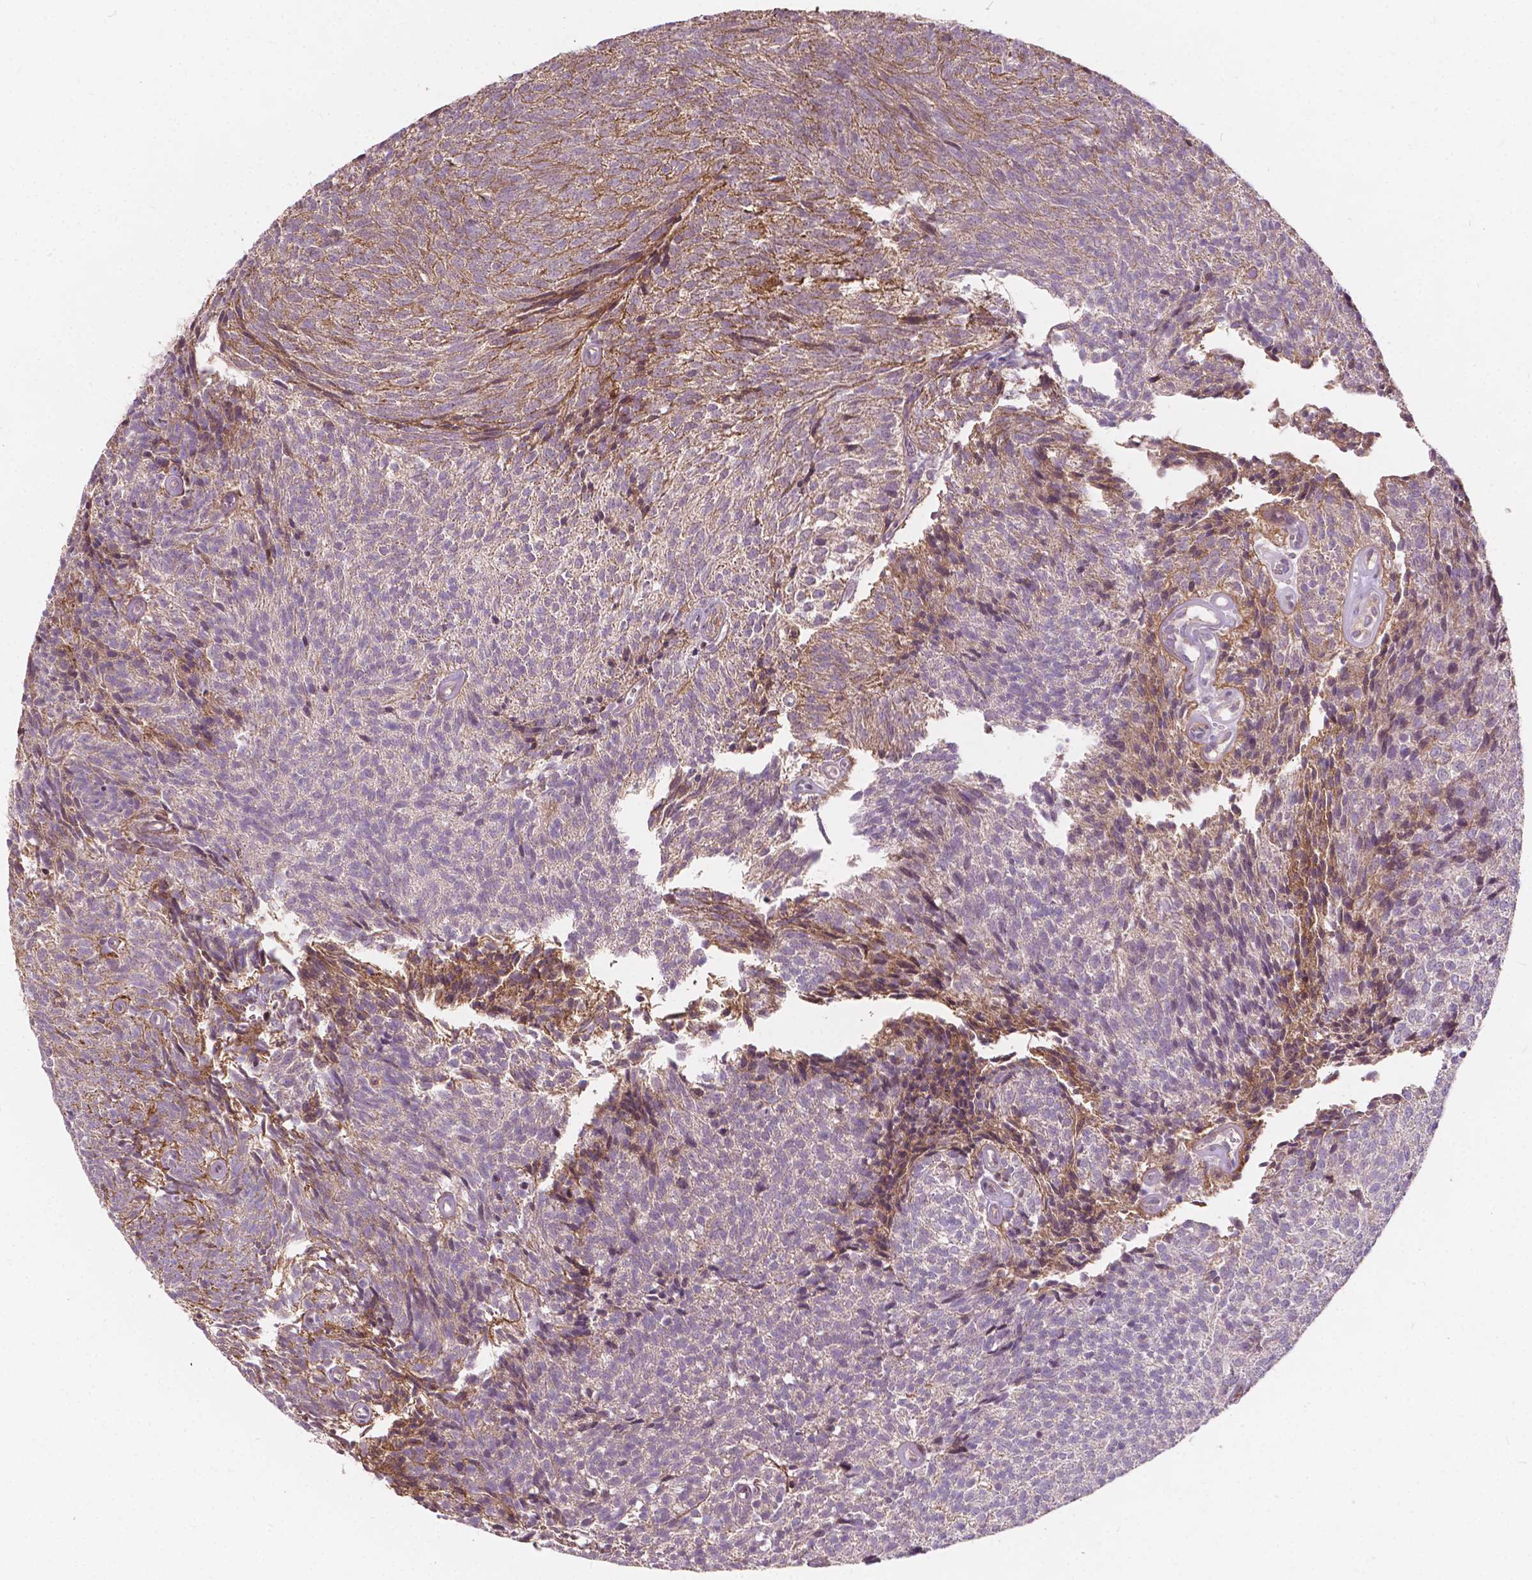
{"staining": {"intensity": "moderate", "quantity": "<25%", "location": "cytoplasmic/membranous,nuclear"}, "tissue": "urothelial cancer", "cell_type": "Tumor cells", "image_type": "cancer", "snomed": [{"axis": "morphology", "description": "Urothelial carcinoma, Low grade"}, {"axis": "topography", "description": "Urinary bladder"}], "caption": "A high-resolution histopathology image shows immunohistochemistry staining of urothelial cancer, which exhibits moderate cytoplasmic/membranous and nuclear positivity in approximately <25% of tumor cells.", "gene": "DUSP16", "patient": {"sex": "male", "age": 77}}